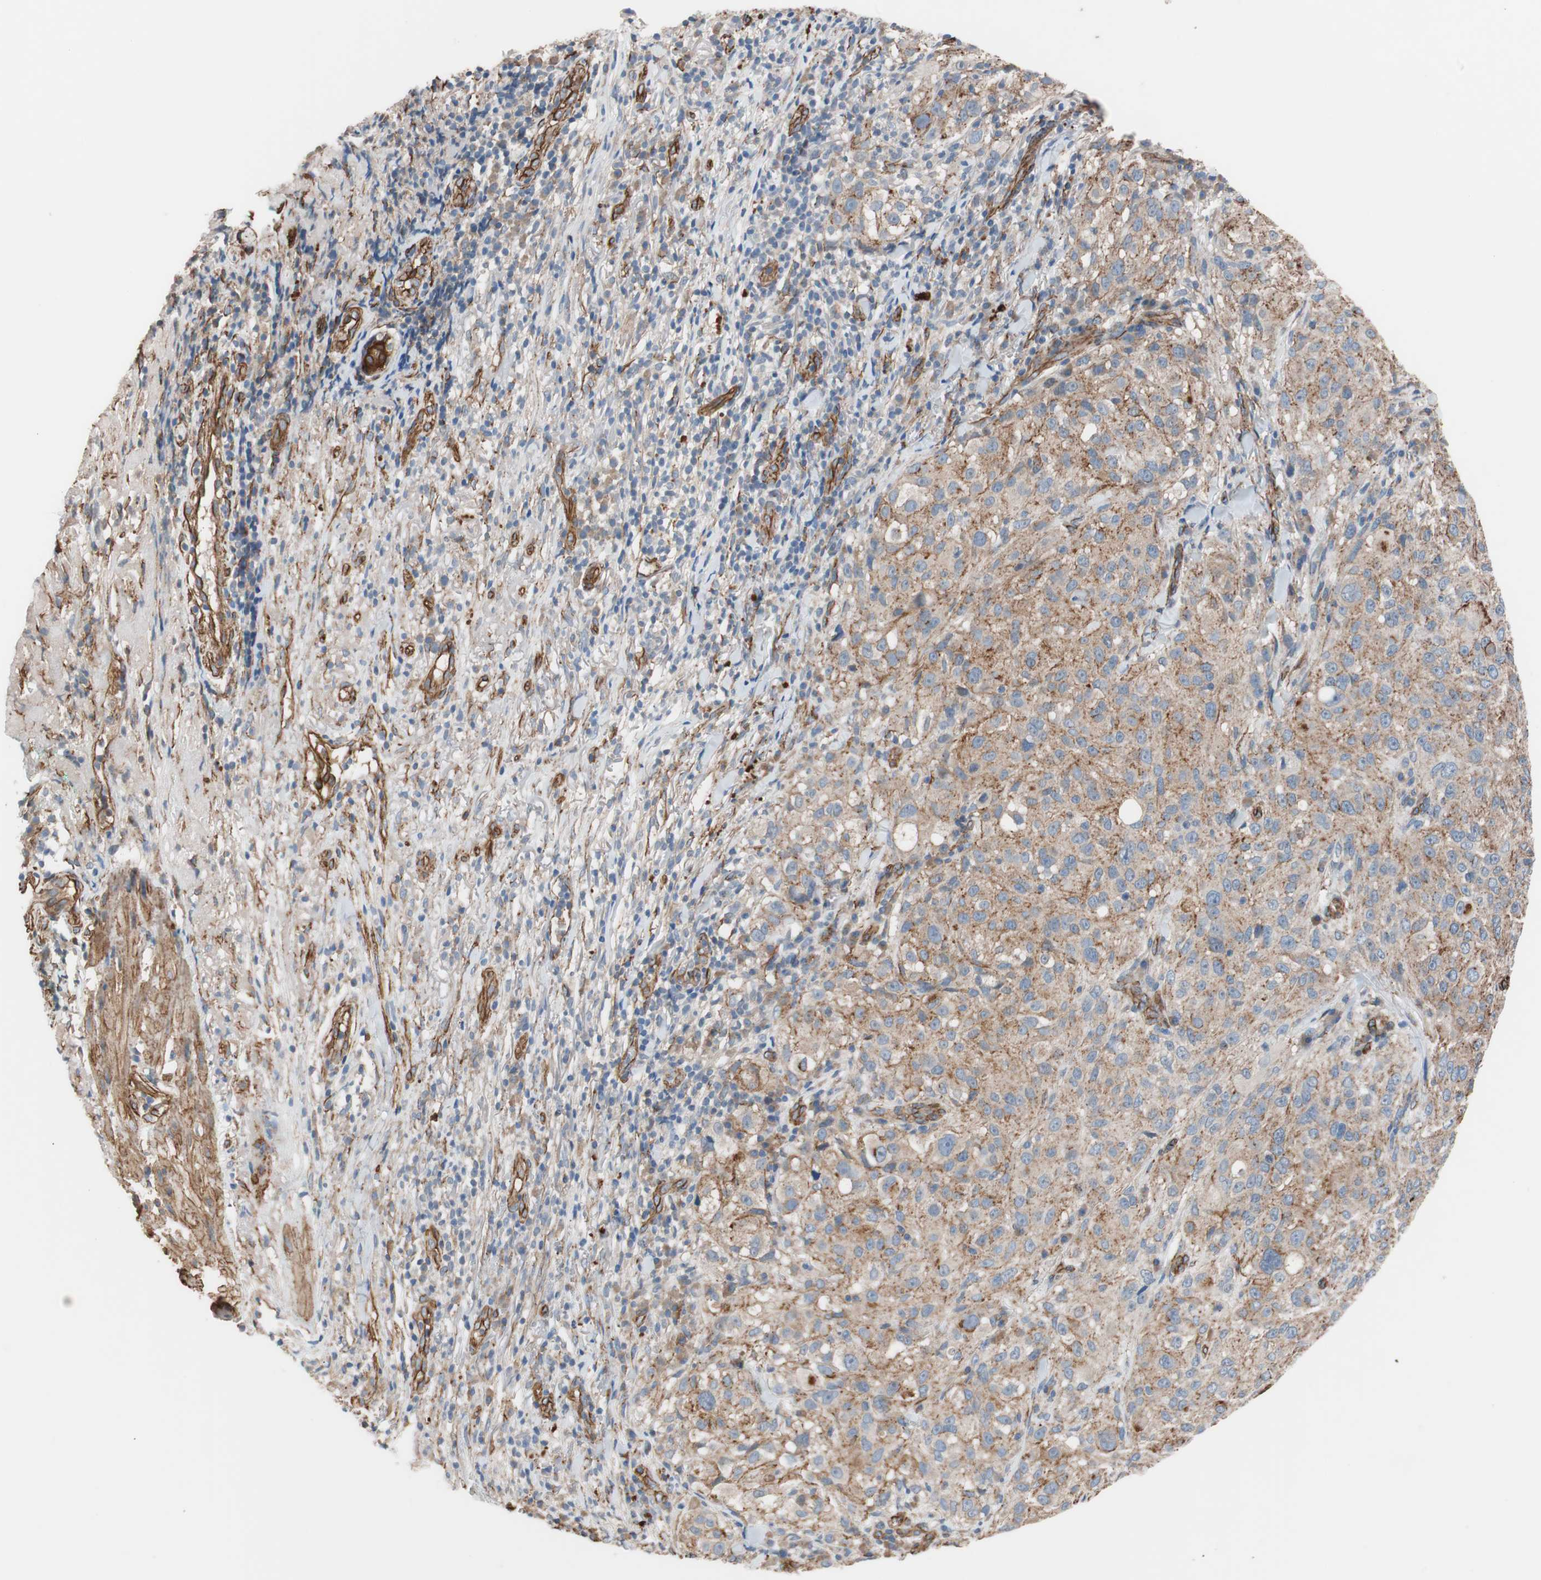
{"staining": {"intensity": "weak", "quantity": "25%-75%", "location": "cytoplasmic/membranous"}, "tissue": "melanoma", "cell_type": "Tumor cells", "image_type": "cancer", "snomed": [{"axis": "morphology", "description": "Necrosis, NOS"}, {"axis": "morphology", "description": "Malignant melanoma, NOS"}, {"axis": "topography", "description": "Skin"}], "caption": "Tumor cells show low levels of weak cytoplasmic/membranous staining in approximately 25%-75% of cells in human melanoma.", "gene": "SPINT1", "patient": {"sex": "female", "age": 87}}